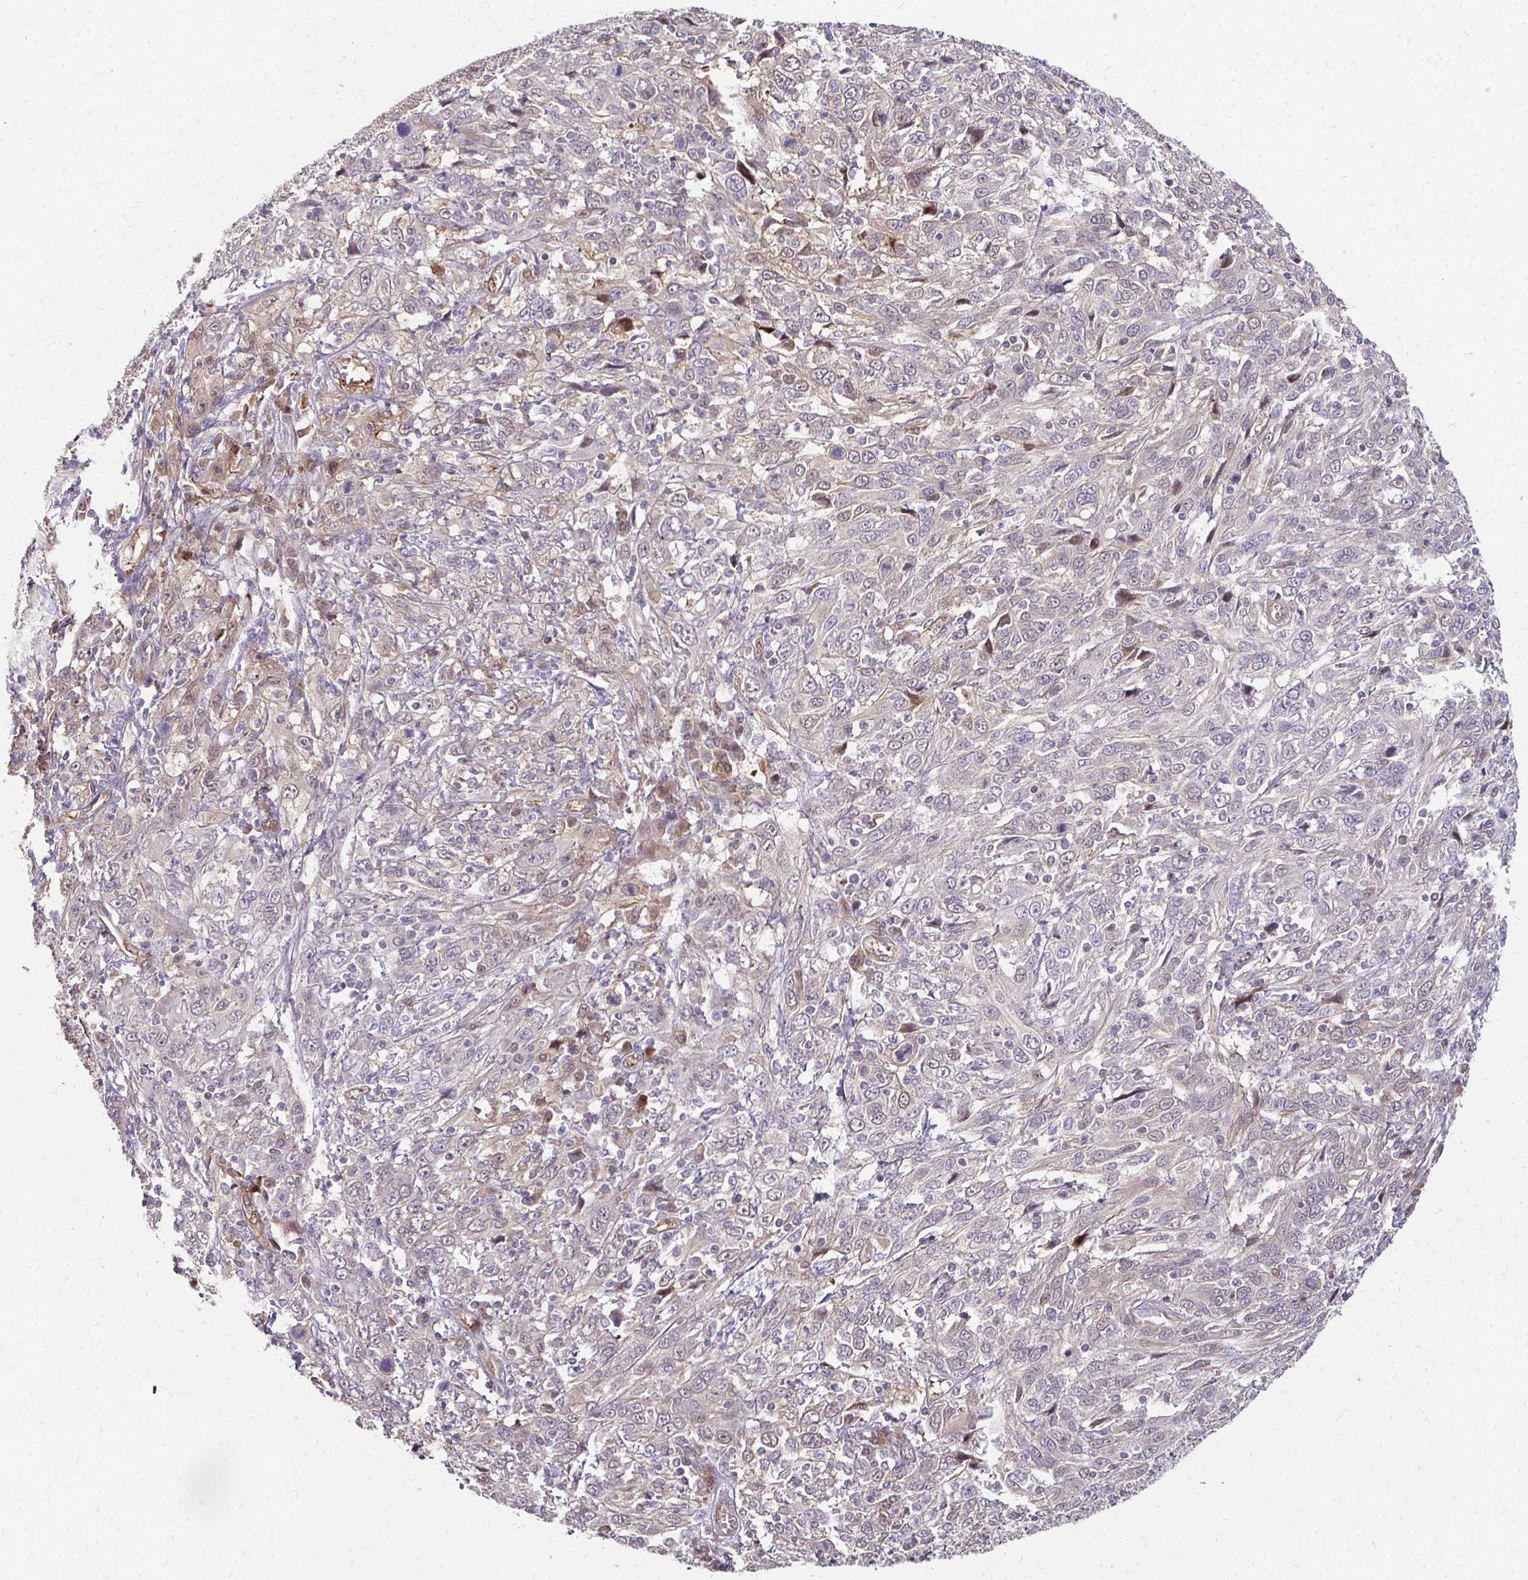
{"staining": {"intensity": "negative", "quantity": "none", "location": "none"}, "tissue": "cervical cancer", "cell_type": "Tumor cells", "image_type": "cancer", "snomed": [{"axis": "morphology", "description": "Squamous cell carcinoma, NOS"}, {"axis": "topography", "description": "Cervix"}], "caption": "A histopathology image of human cervical cancer is negative for staining in tumor cells.", "gene": "CFL2", "patient": {"sex": "female", "age": 46}}